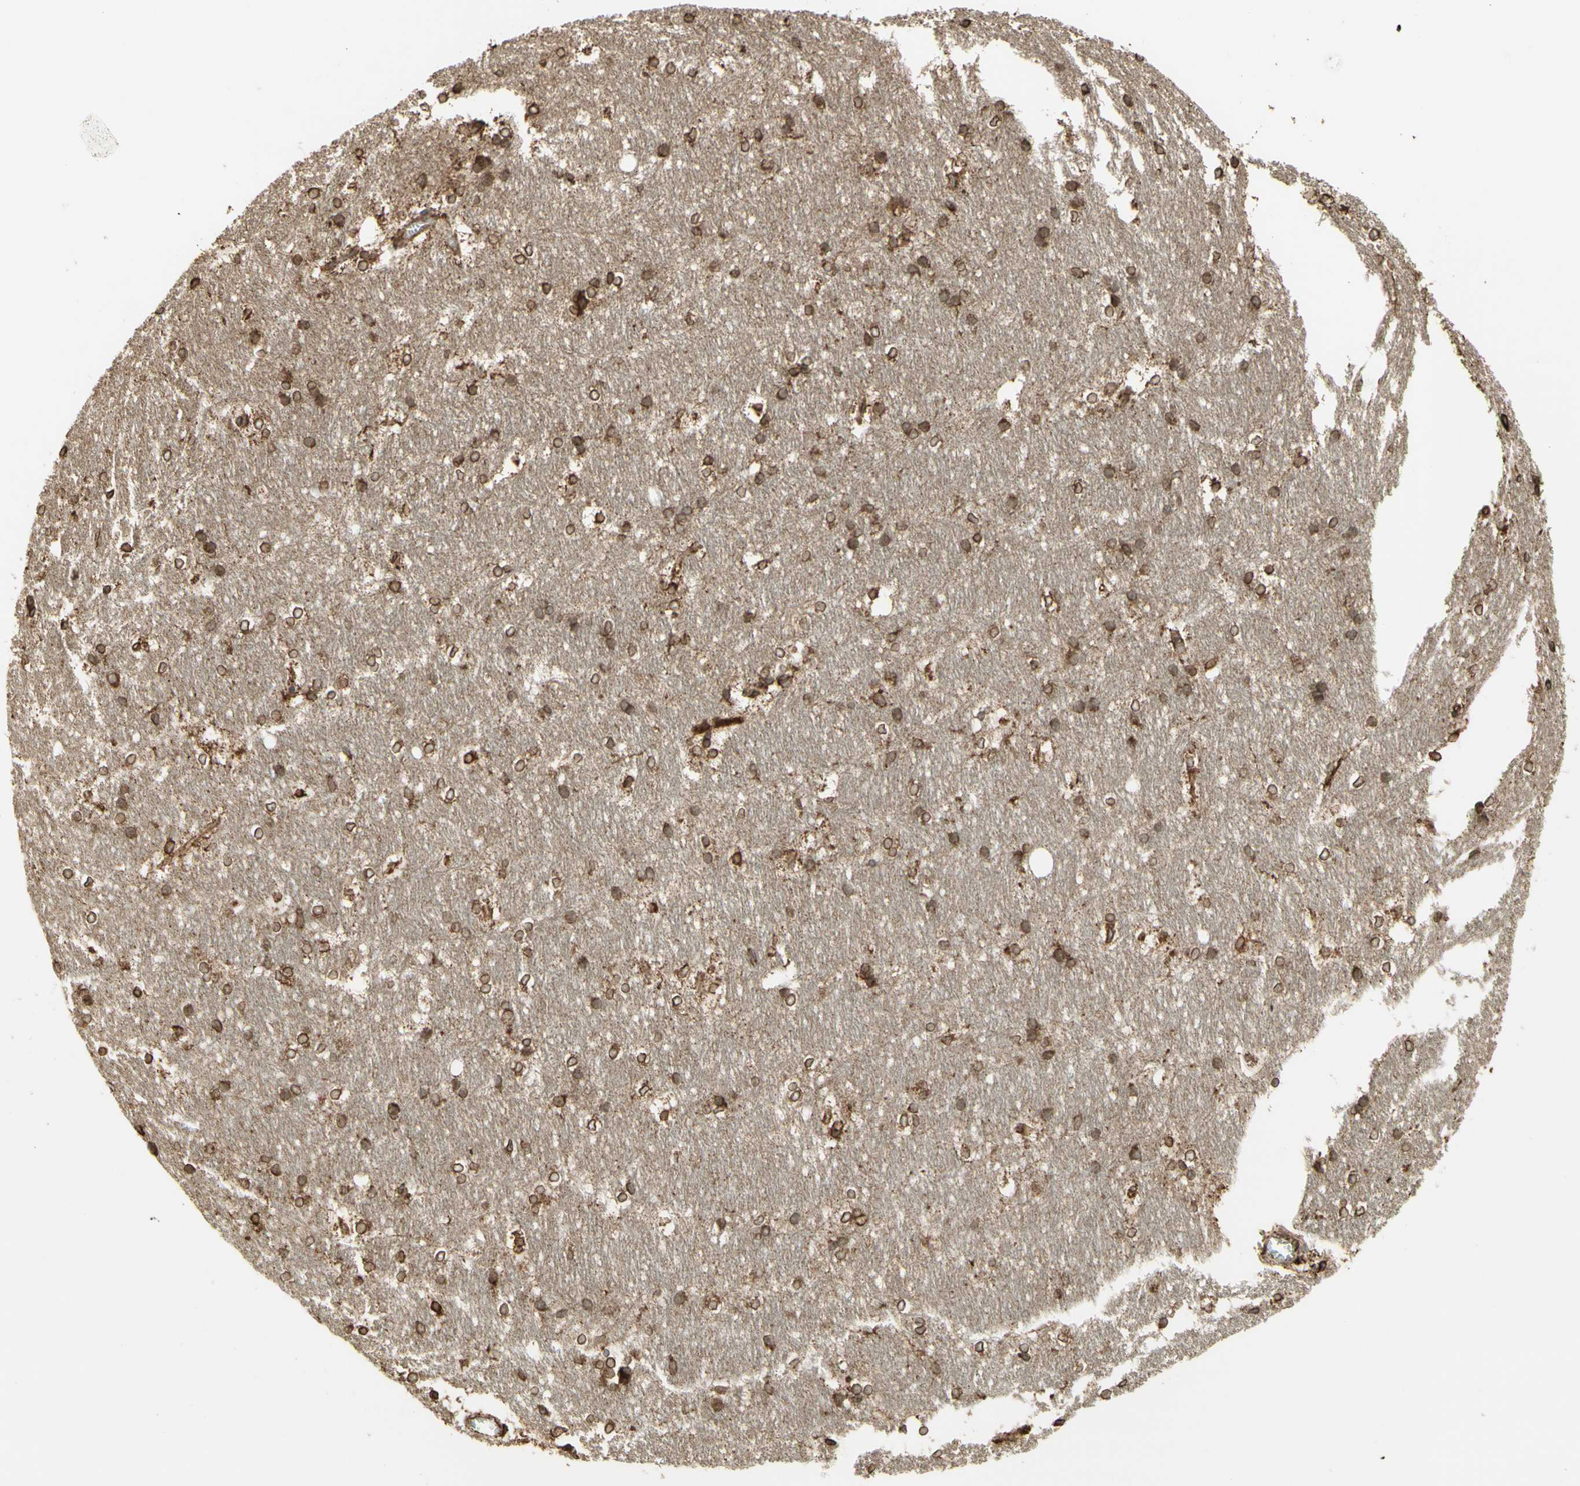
{"staining": {"intensity": "moderate", "quantity": ">75%", "location": "cytoplasmic/membranous"}, "tissue": "hippocampus", "cell_type": "Glial cells", "image_type": "normal", "snomed": [{"axis": "morphology", "description": "Normal tissue, NOS"}, {"axis": "topography", "description": "Hippocampus"}], "caption": "Protein analysis of normal hippocampus displays moderate cytoplasmic/membranous staining in about >75% of glial cells.", "gene": "CANX", "patient": {"sex": "female", "age": 19}}